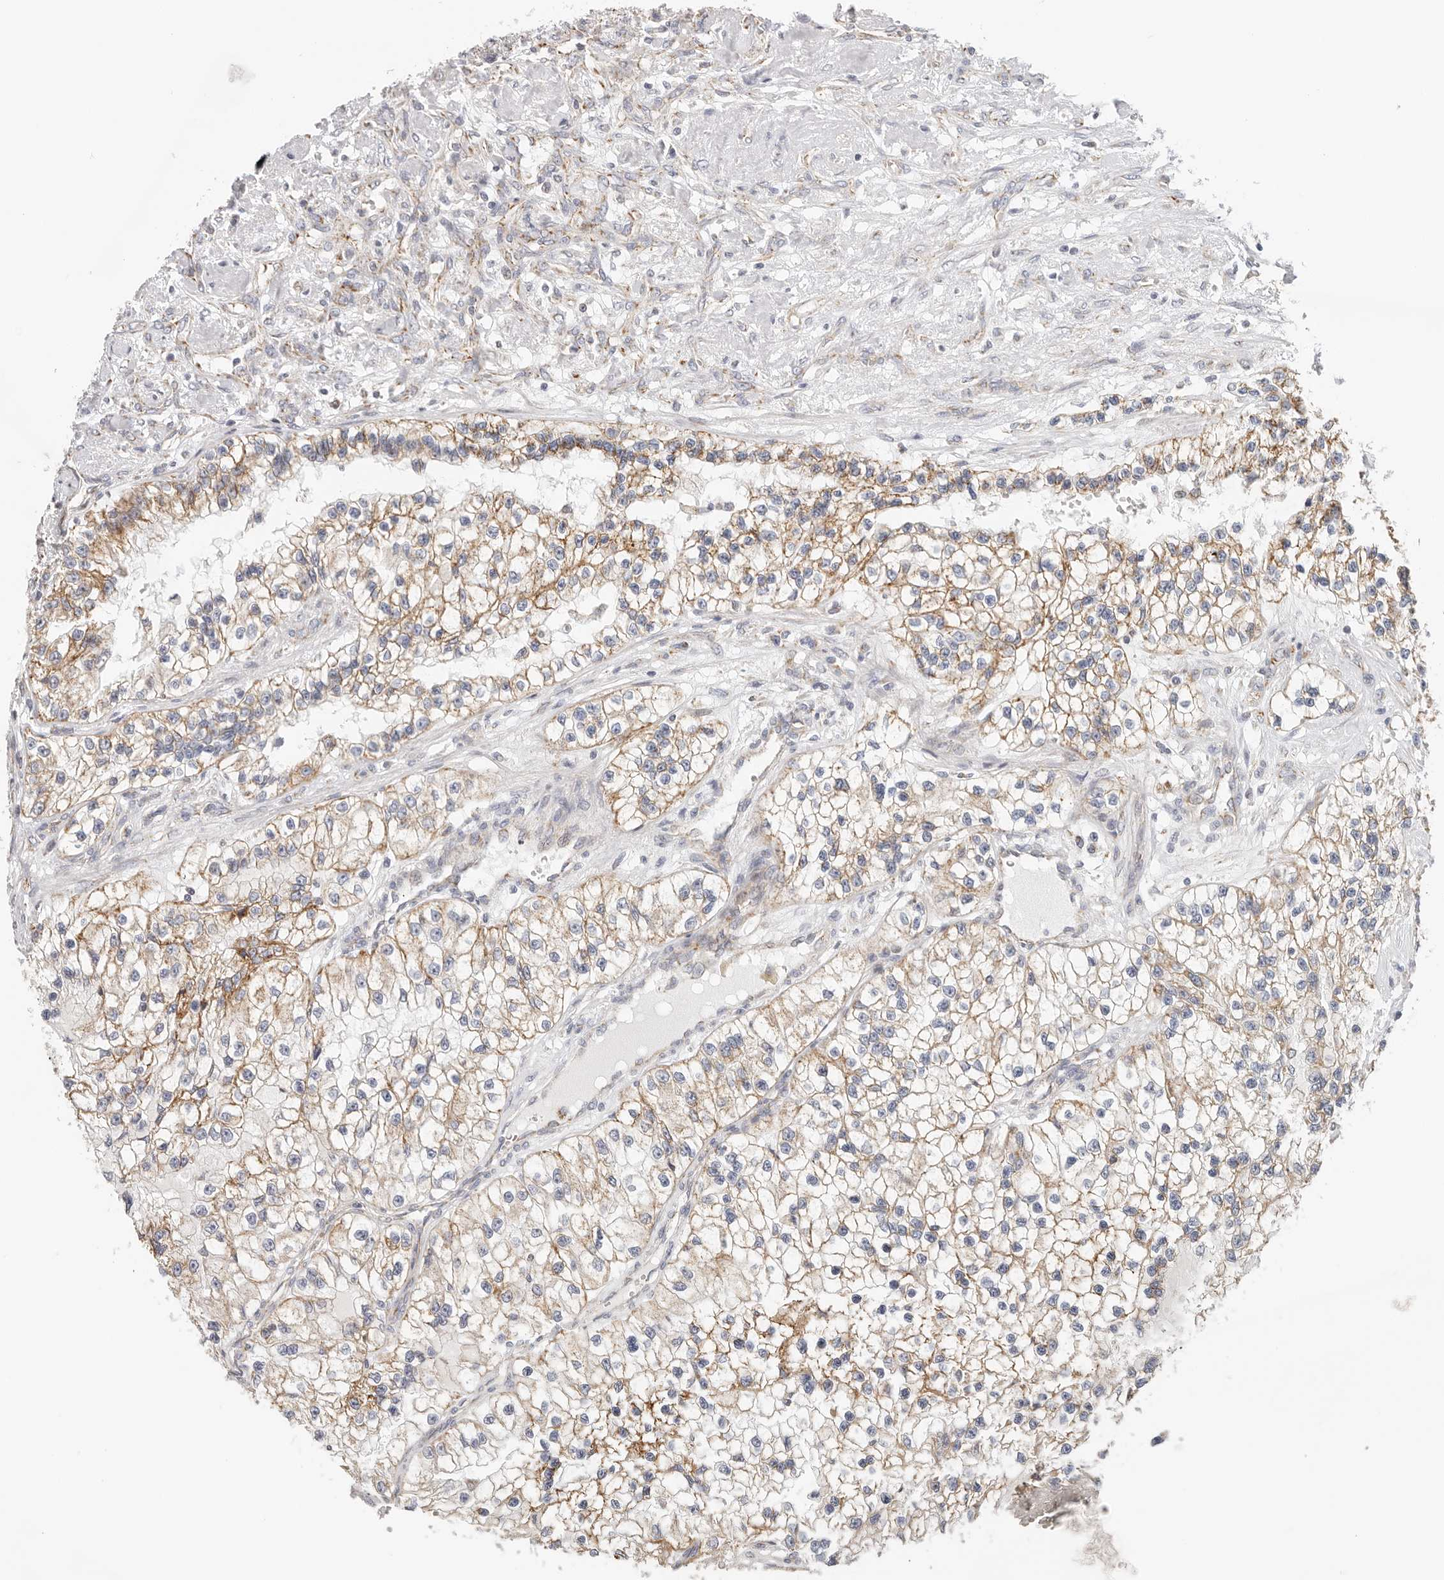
{"staining": {"intensity": "moderate", "quantity": "25%-75%", "location": "cytoplasmic/membranous"}, "tissue": "renal cancer", "cell_type": "Tumor cells", "image_type": "cancer", "snomed": [{"axis": "morphology", "description": "Adenocarcinoma, NOS"}, {"axis": "topography", "description": "Kidney"}], "caption": "Immunohistochemistry (IHC) (DAB) staining of human renal cancer exhibits moderate cytoplasmic/membranous protein positivity in about 25%-75% of tumor cells.", "gene": "AFDN", "patient": {"sex": "female", "age": 57}}